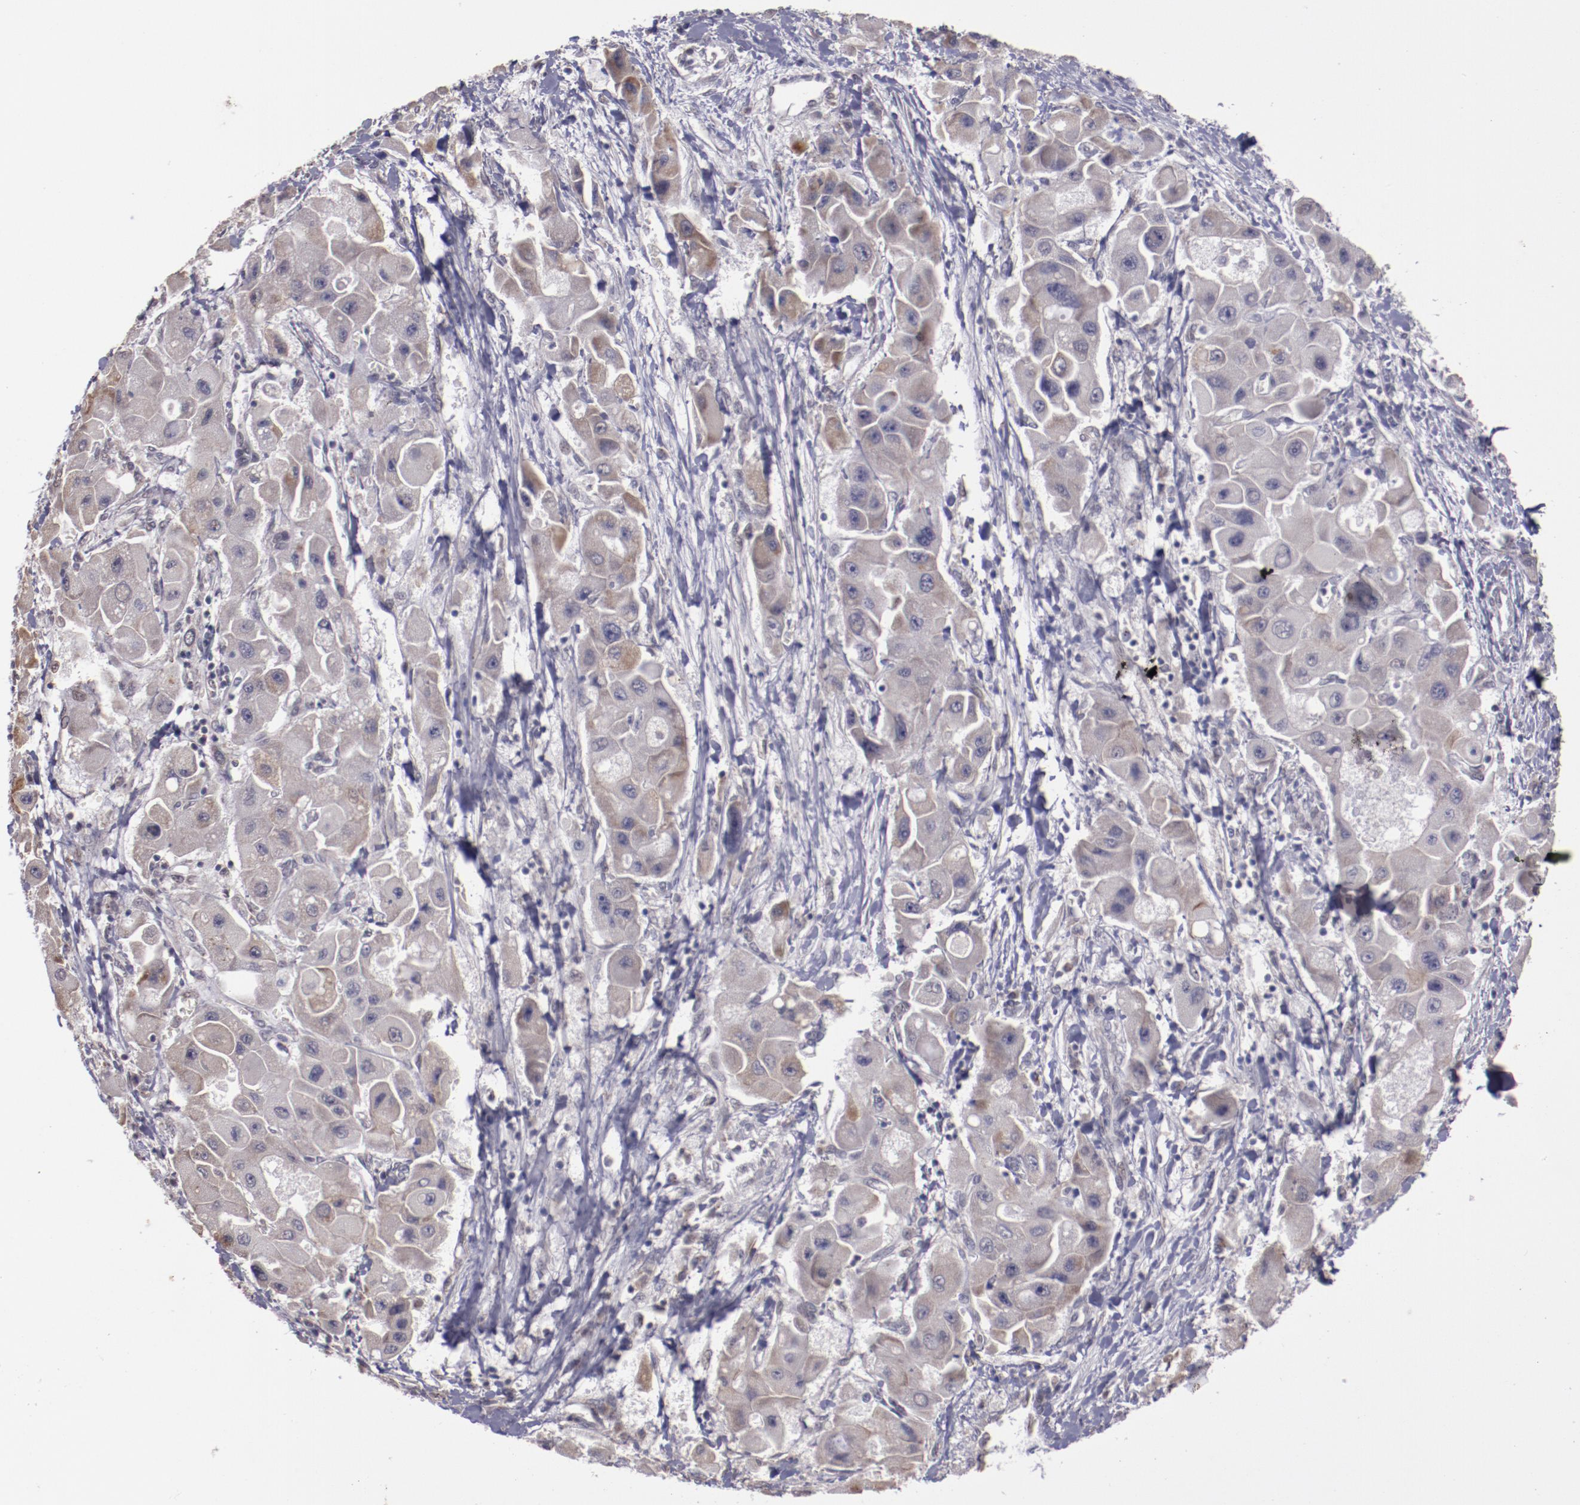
{"staining": {"intensity": "weak", "quantity": "25%-75%", "location": "cytoplasmic/membranous"}, "tissue": "liver cancer", "cell_type": "Tumor cells", "image_type": "cancer", "snomed": [{"axis": "morphology", "description": "Carcinoma, Hepatocellular, NOS"}, {"axis": "topography", "description": "Liver"}], "caption": "High-power microscopy captured an immunohistochemistry micrograph of liver cancer (hepatocellular carcinoma), revealing weak cytoplasmic/membranous expression in about 25%-75% of tumor cells.", "gene": "NRXN3", "patient": {"sex": "male", "age": 24}}